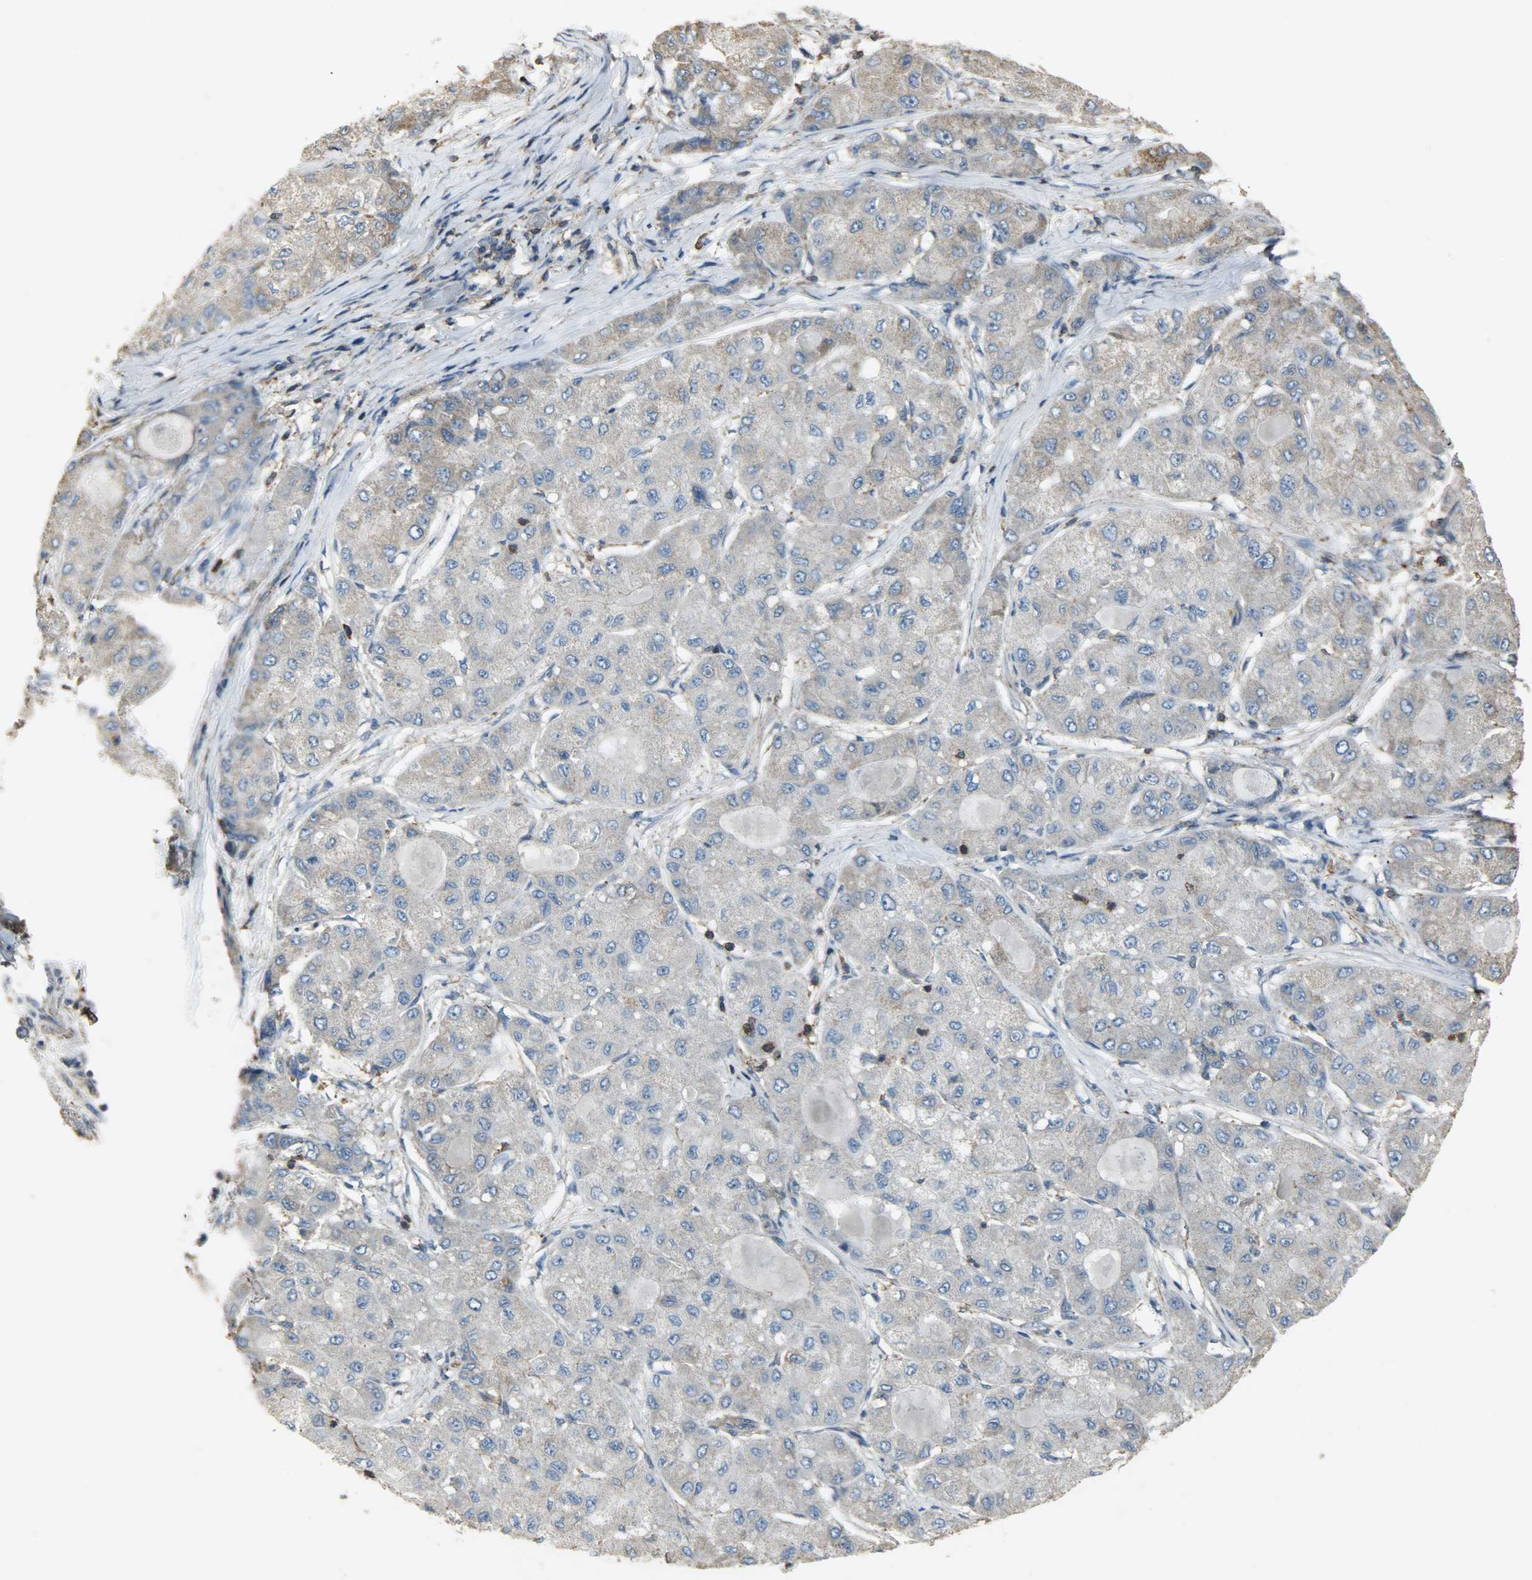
{"staining": {"intensity": "weak", "quantity": ">75%", "location": "cytoplasmic/membranous"}, "tissue": "liver cancer", "cell_type": "Tumor cells", "image_type": "cancer", "snomed": [{"axis": "morphology", "description": "Carcinoma, Hepatocellular, NOS"}, {"axis": "topography", "description": "Liver"}], "caption": "The photomicrograph shows staining of liver cancer (hepatocellular carcinoma), revealing weak cytoplasmic/membranous protein expression (brown color) within tumor cells.", "gene": "DNAJA4", "patient": {"sex": "male", "age": 80}}